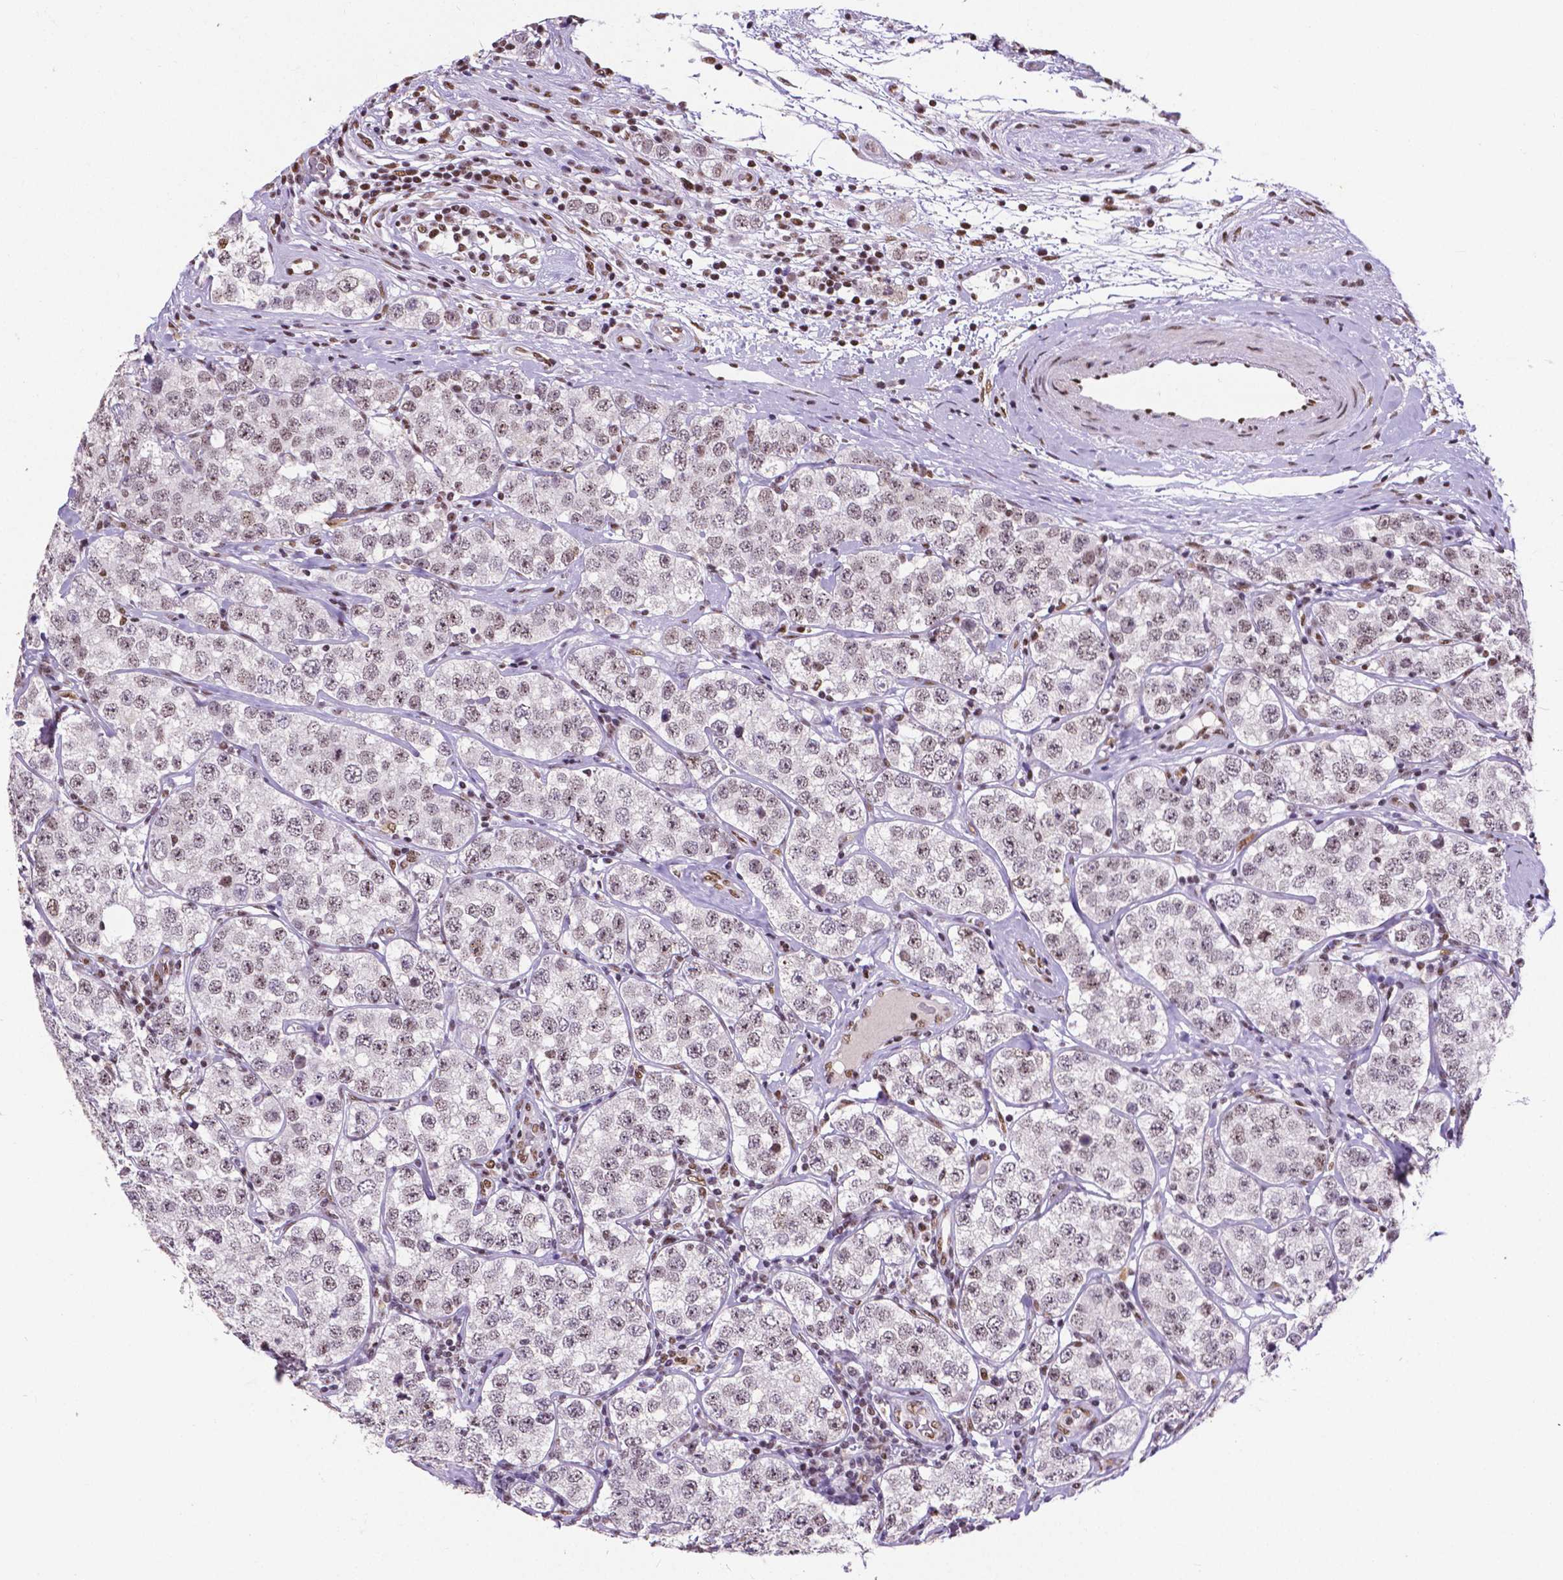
{"staining": {"intensity": "weak", "quantity": "25%-75%", "location": "nuclear"}, "tissue": "testis cancer", "cell_type": "Tumor cells", "image_type": "cancer", "snomed": [{"axis": "morphology", "description": "Seminoma, NOS"}, {"axis": "topography", "description": "Testis"}], "caption": "A high-resolution micrograph shows immunohistochemistry staining of seminoma (testis), which demonstrates weak nuclear expression in approximately 25%-75% of tumor cells.", "gene": "ATRX", "patient": {"sex": "male", "age": 34}}